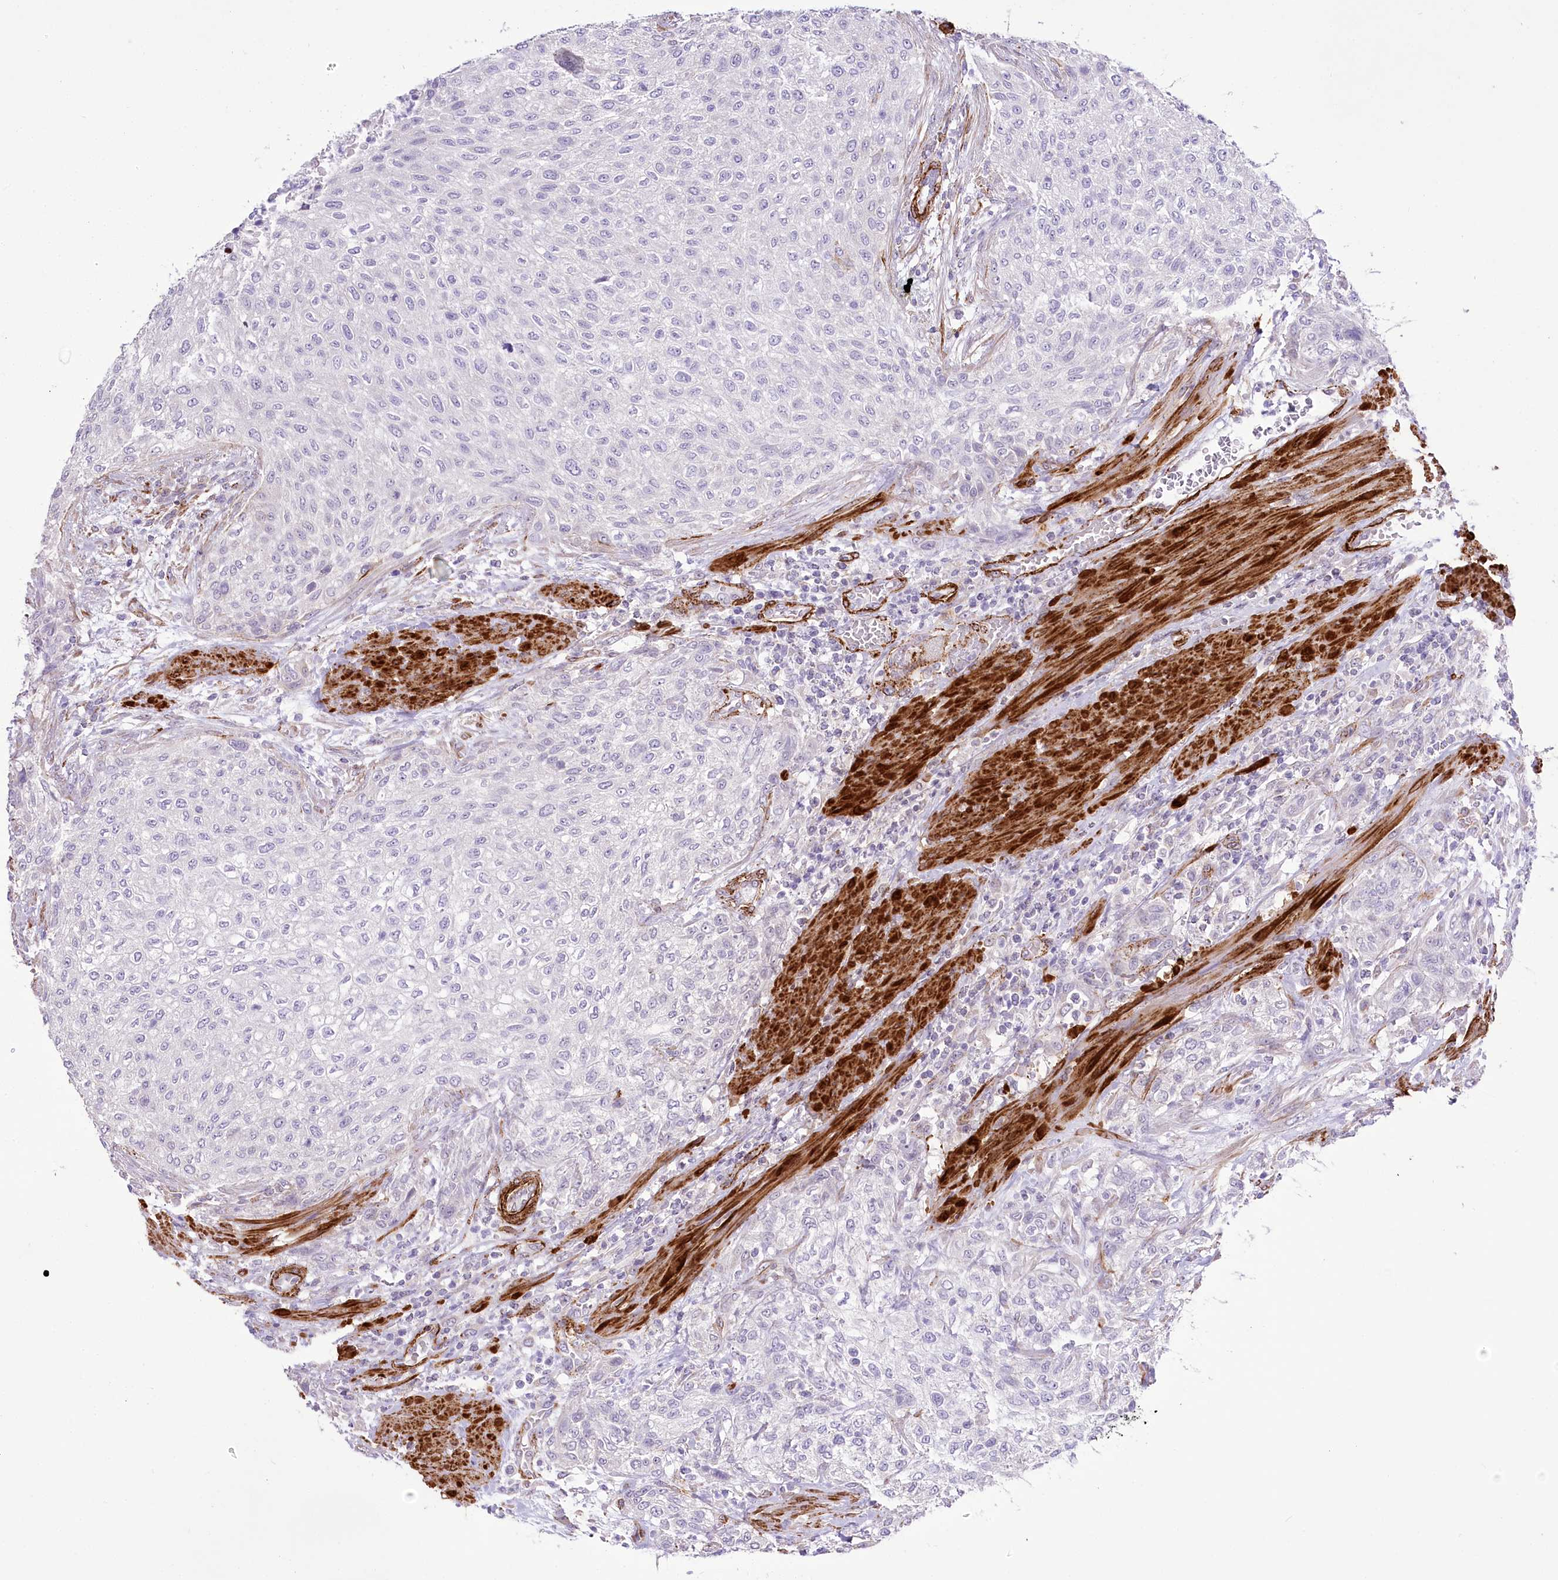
{"staining": {"intensity": "negative", "quantity": "none", "location": "none"}, "tissue": "urothelial cancer", "cell_type": "Tumor cells", "image_type": "cancer", "snomed": [{"axis": "morphology", "description": "Urothelial carcinoma, High grade"}, {"axis": "topography", "description": "Urinary bladder"}], "caption": "Tumor cells are negative for protein expression in human urothelial carcinoma (high-grade).", "gene": "SYNPO2", "patient": {"sex": "male", "age": 35}}